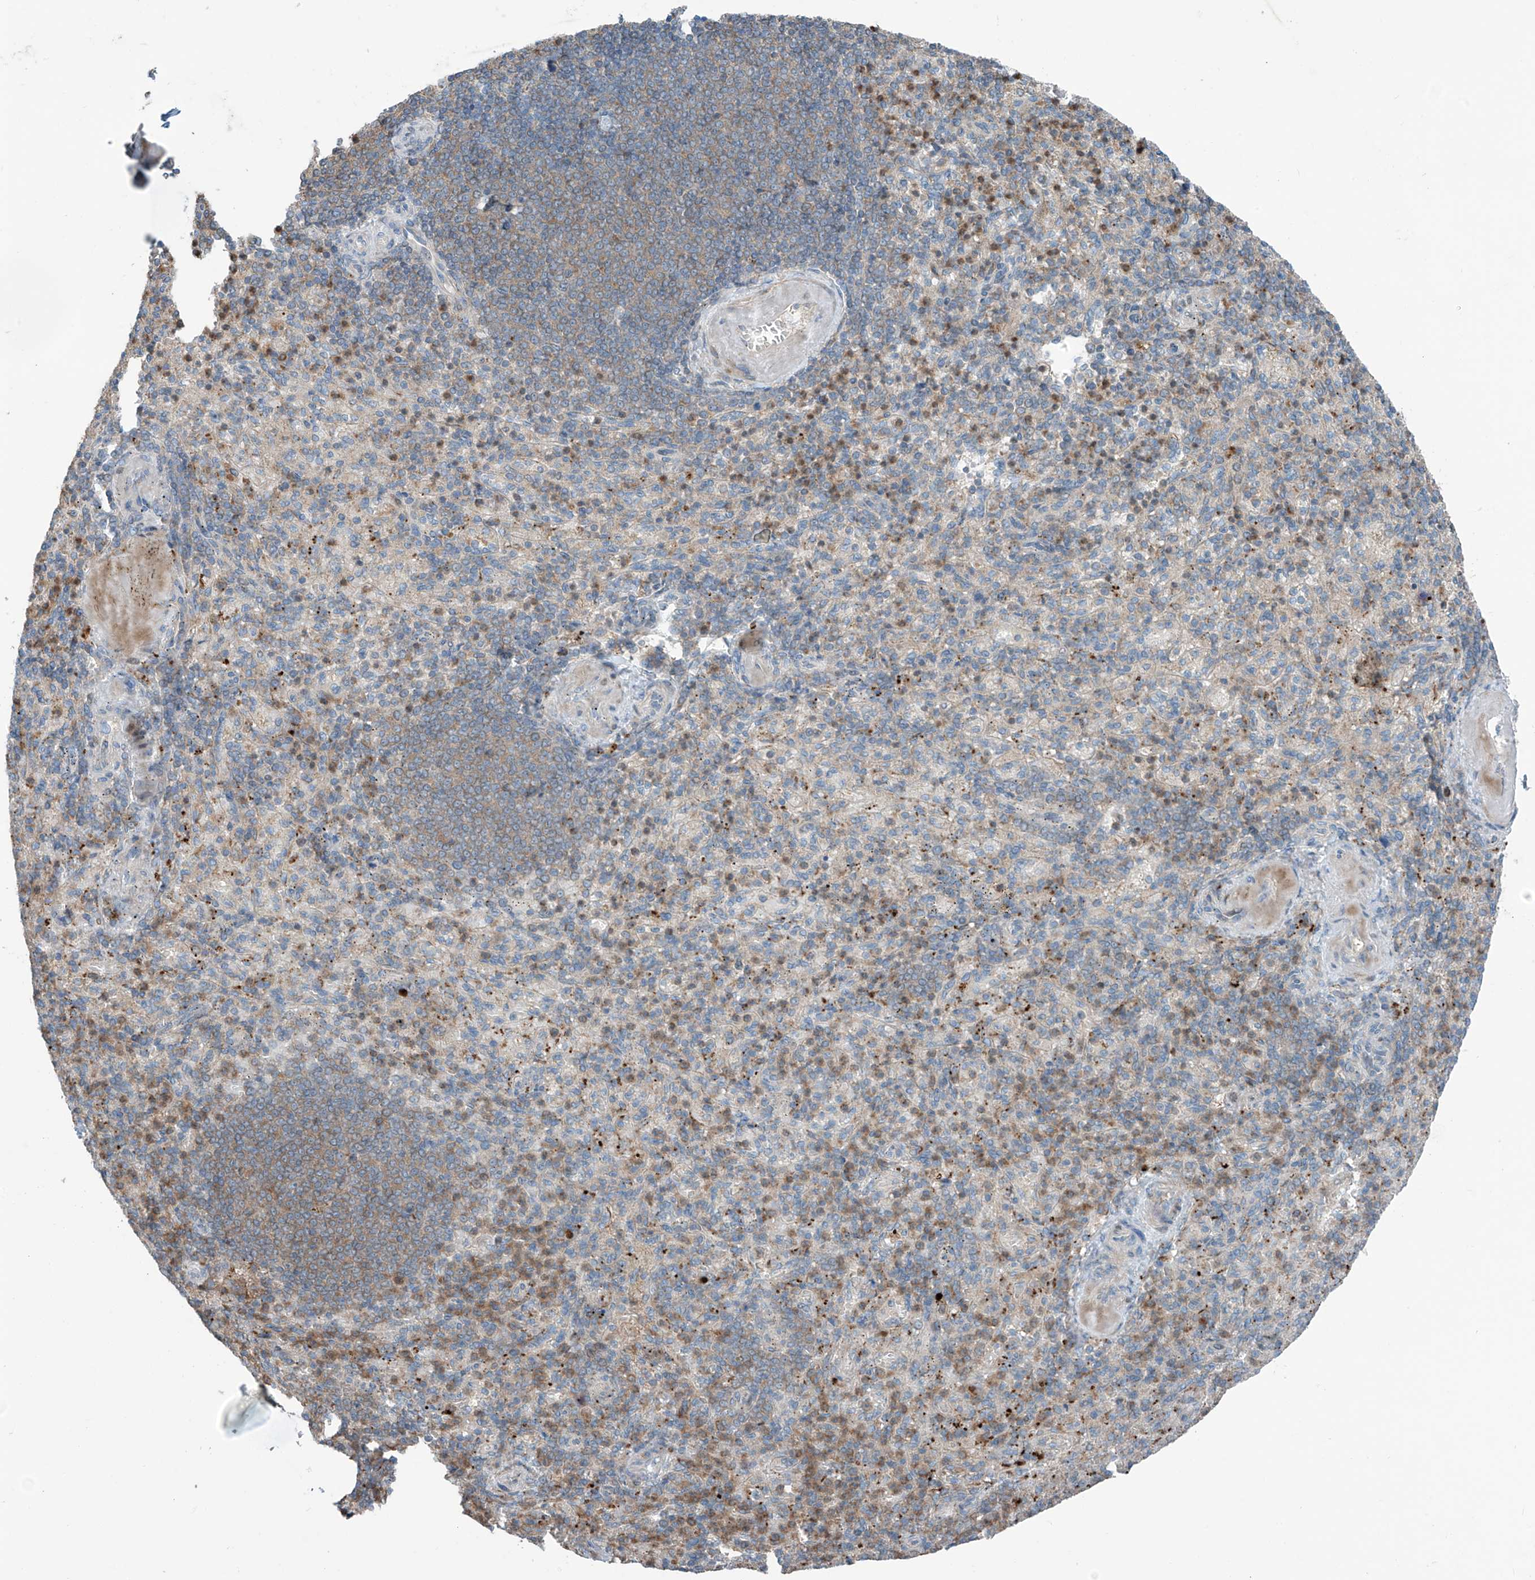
{"staining": {"intensity": "moderate", "quantity": "<25%", "location": "cytoplasmic/membranous"}, "tissue": "spleen", "cell_type": "Cells in red pulp", "image_type": "normal", "snomed": [{"axis": "morphology", "description": "Normal tissue, NOS"}, {"axis": "topography", "description": "Spleen"}], "caption": "High-magnification brightfield microscopy of normal spleen stained with DAB (brown) and counterstained with hematoxylin (blue). cells in red pulp exhibit moderate cytoplasmic/membranous expression is appreciated in about<25% of cells. The staining was performed using DAB, with brown indicating positive protein expression. Nuclei are stained blue with hematoxylin.", "gene": "SAMD3", "patient": {"sex": "female", "age": 74}}